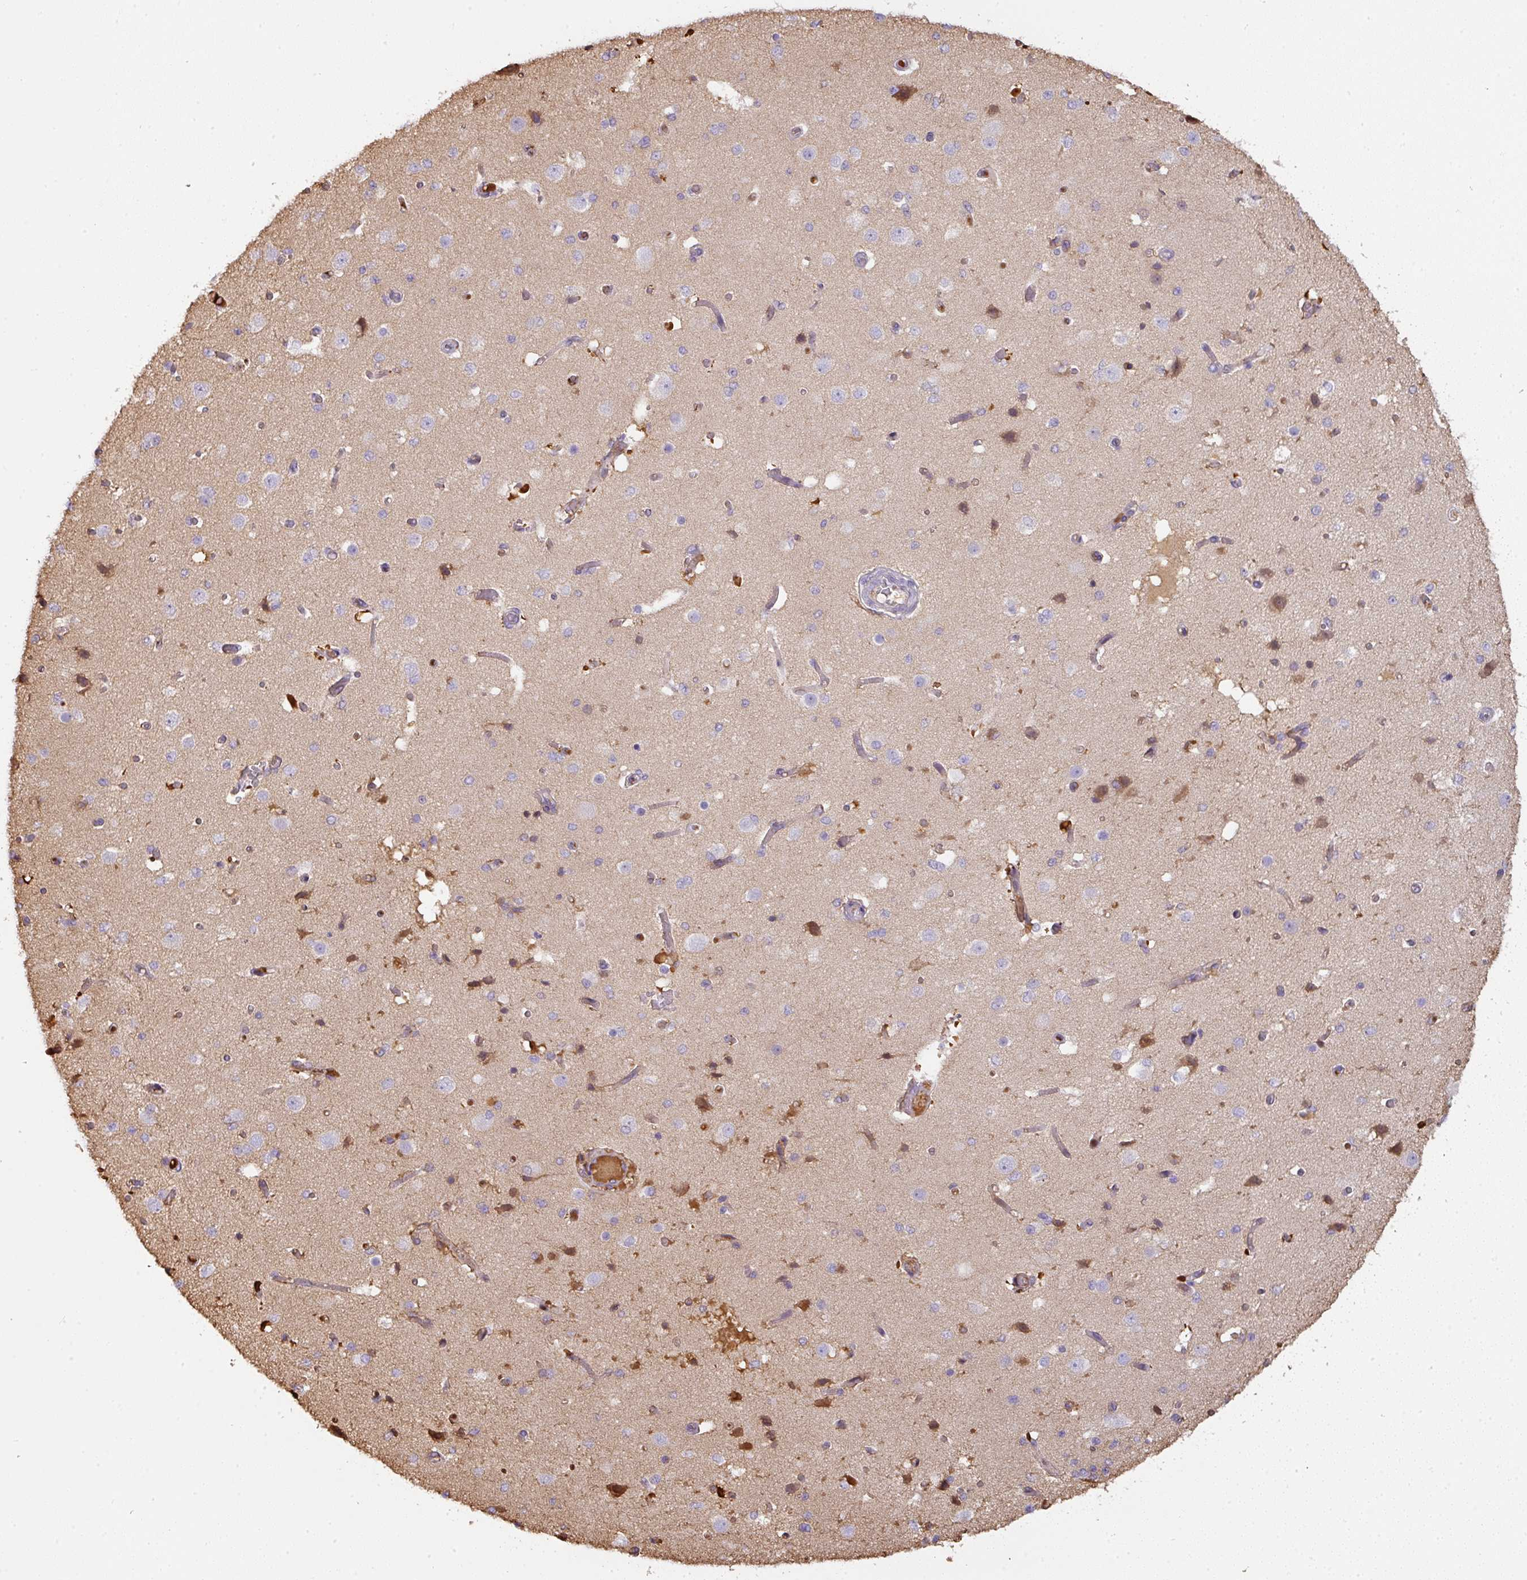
{"staining": {"intensity": "negative", "quantity": "none", "location": "none"}, "tissue": "cerebral cortex", "cell_type": "Endothelial cells", "image_type": "normal", "snomed": [{"axis": "morphology", "description": "Normal tissue, NOS"}, {"axis": "morphology", "description": "Inflammation, NOS"}, {"axis": "topography", "description": "Cerebral cortex"}], "caption": "Immunohistochemistry image of normal cerebral cortex stained for a protein (brown), which demonstrates no staining in endothelial cells. (IHC, brightfield microscopy, high magnification).", "gene": "CCZ1B", "patient": {"sex": "male", "age": 6}}